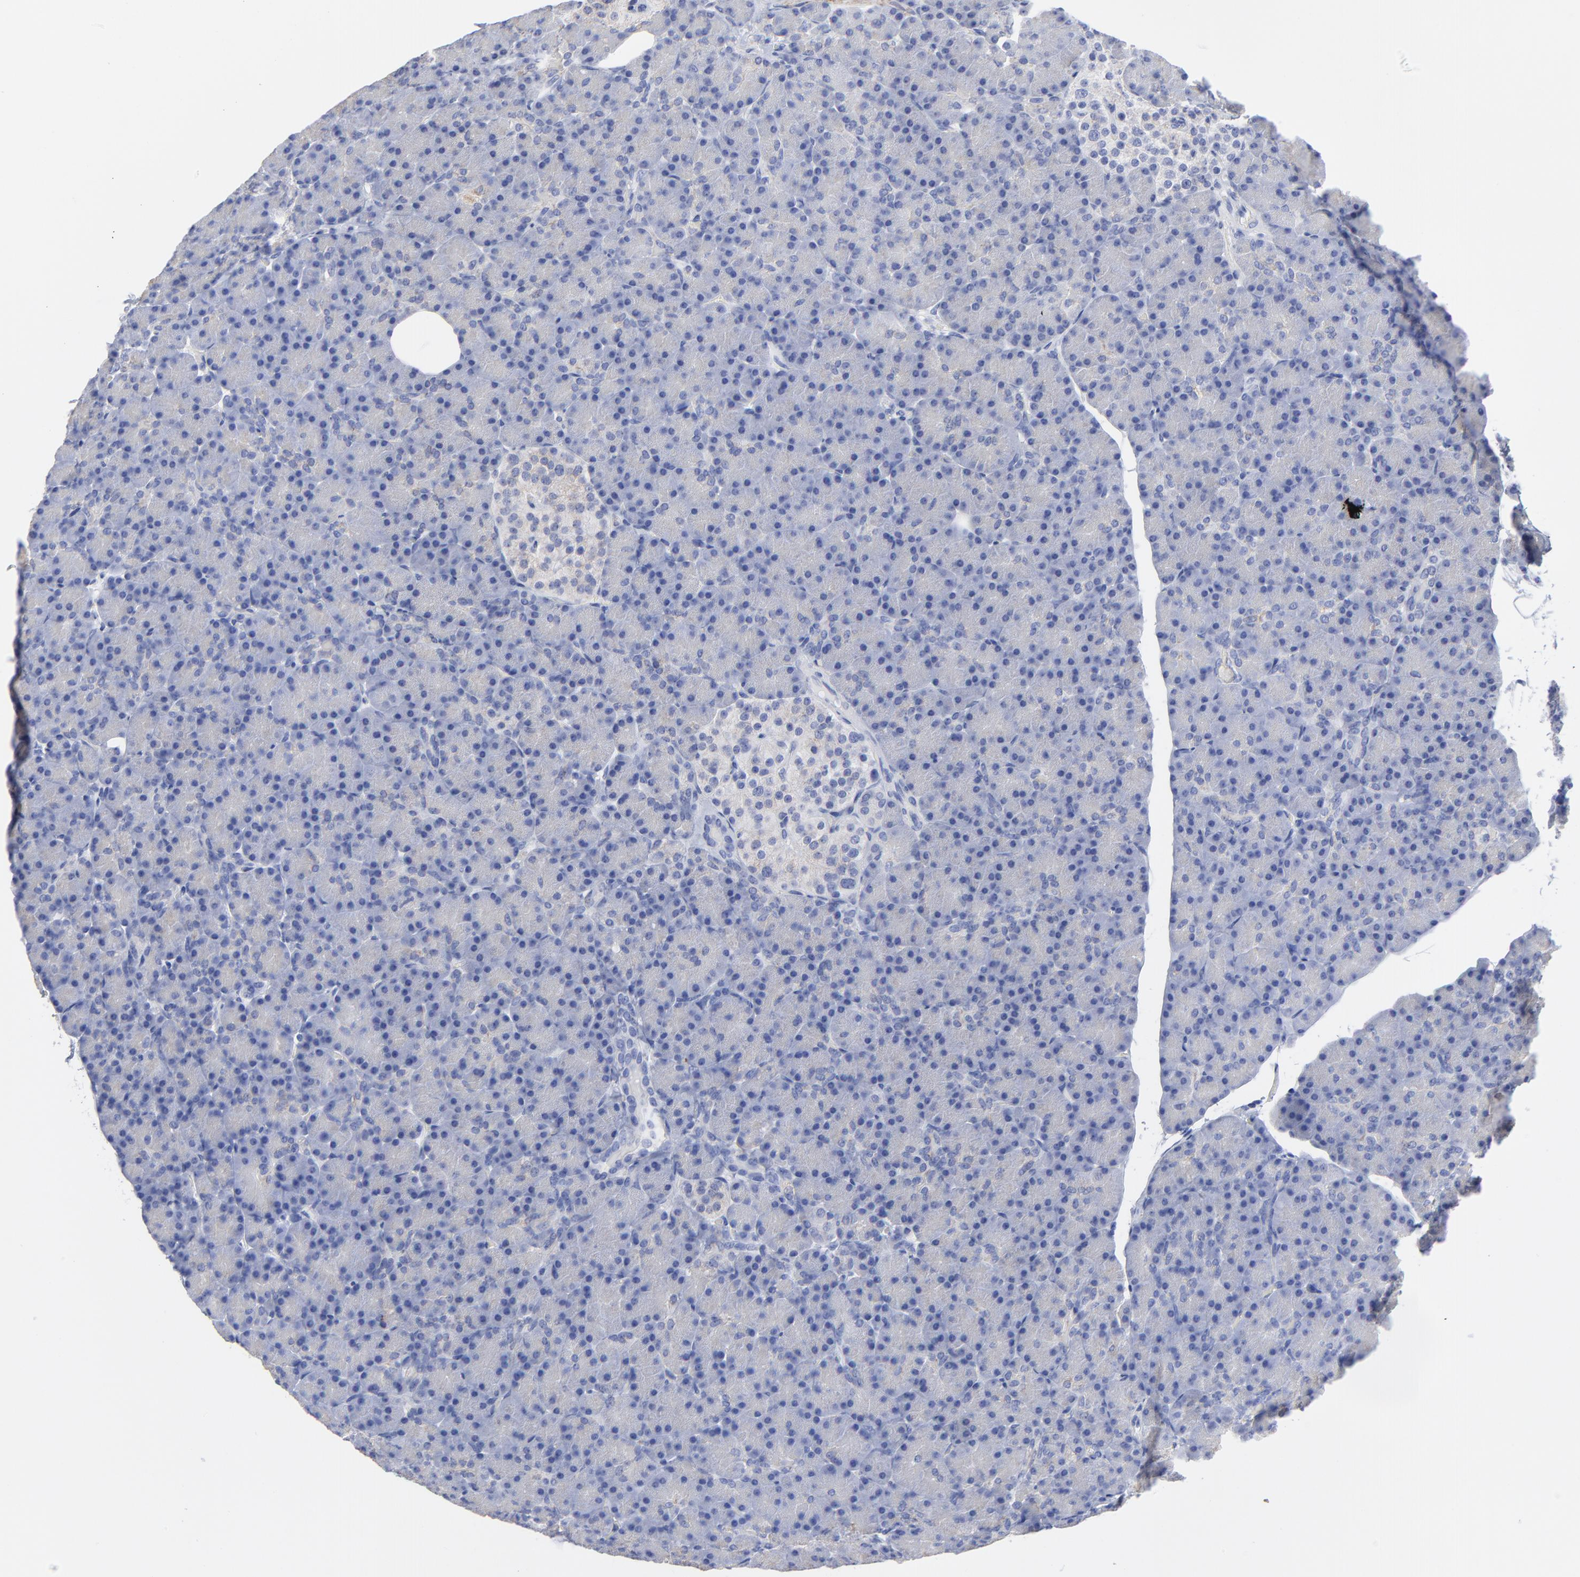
{"staining": {"intensity": "weak", "quantity": "<25%", "location": "cytoplasmic/membranous"}, "tissue": "pancreas", "cell_type": "Exocrine glandular cells", "image_type": "normal", "snomed": [{"axis": "morphology", "description": "Normal tissue, NOS"}, {"axis": "topography", "description": "Pancreas"}], "caption": "Immunohistochemistry (IHC) photomicrograph of benign pancreas: pancreas stained with DAB (3,3'-diaminobenzidine) exhibits no significant protein positivity in exocrine glandular cells.", "gene": "CNTN3", "patient": {"sex": "female", "age": 43}}